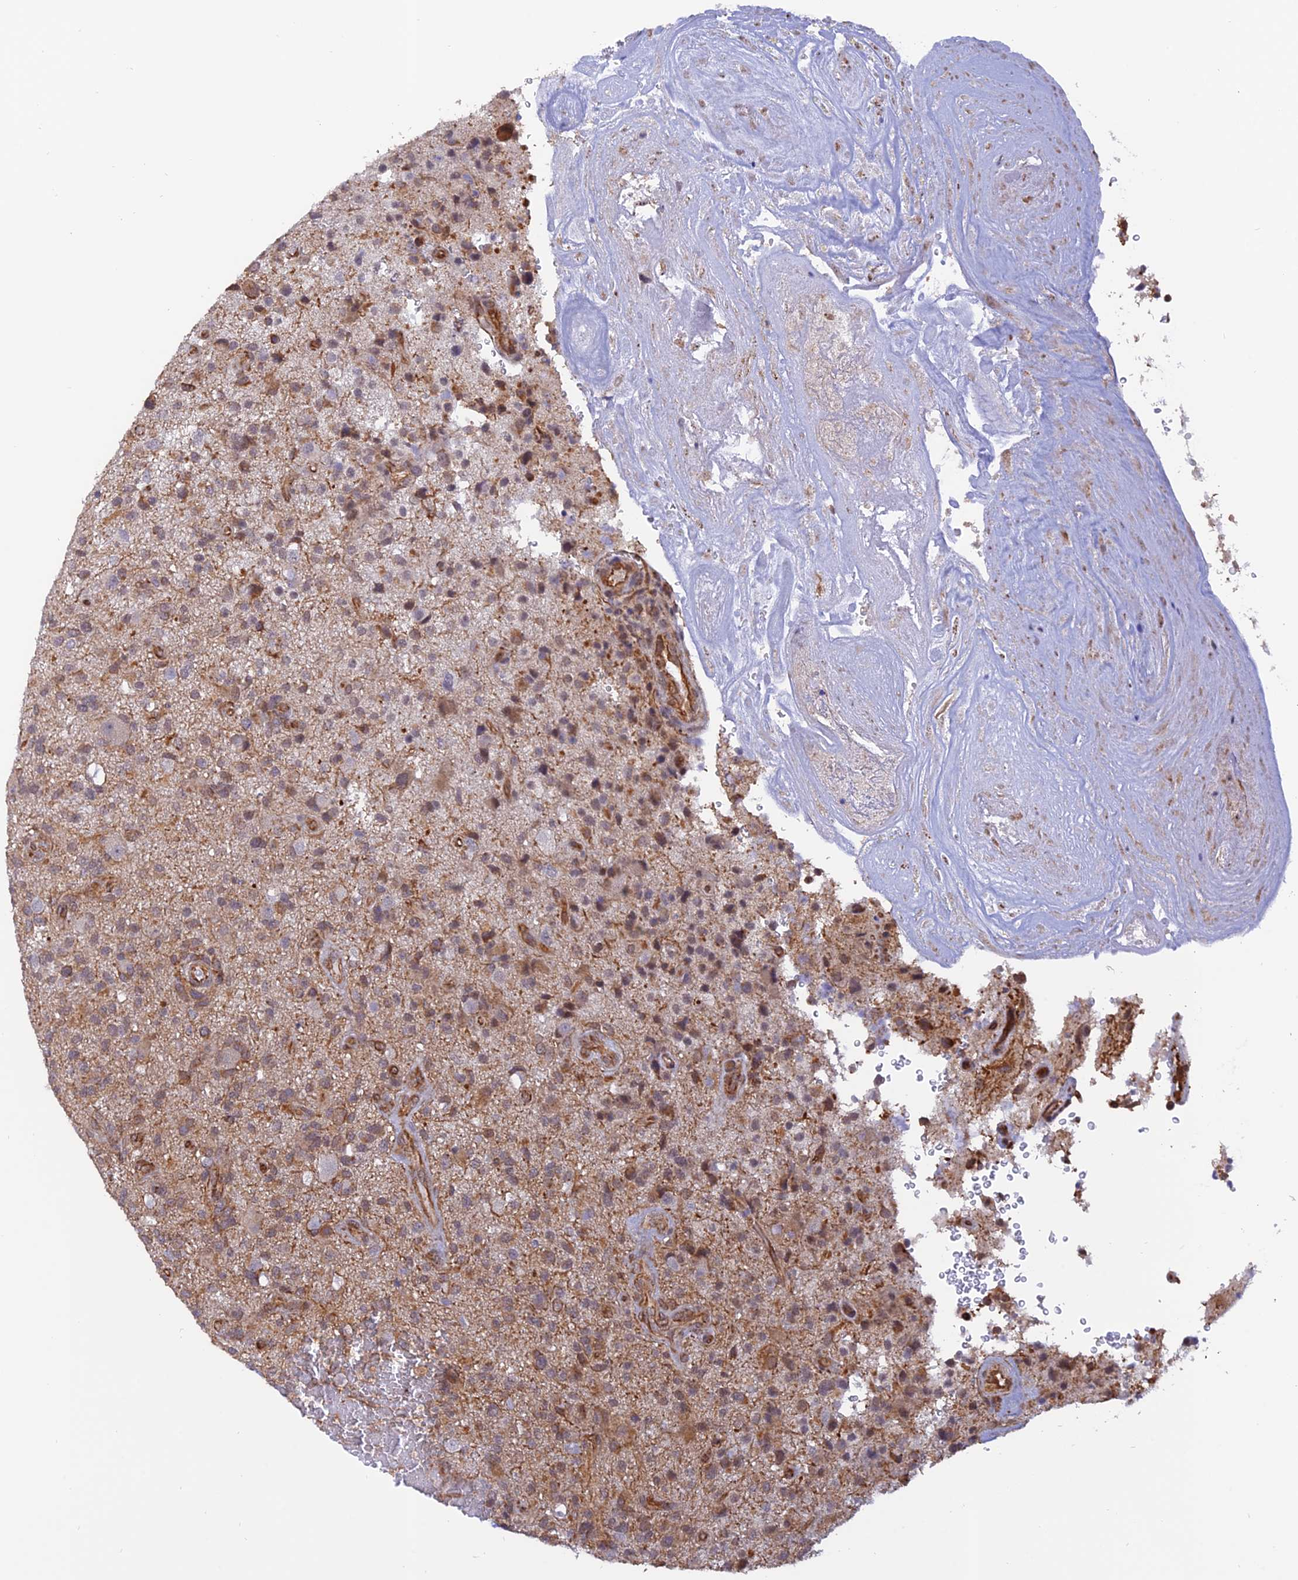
{"staining": {"intensity": "weak", "quantity": "25%-75%", "location": "cytoplasmic/membranous,nuclear"}, "tissue": "glioma", "cell_type": "Tumor cells", "image_type": "cancer", "snomed": [{"axis": "morphology", "description": "Glioma, malignant, High grade"}, {"axis": "topography", "description": "Brain"}], "caption": "Glioma stained for a protein (brown) shows weak cytoplasmic/membranous and nuclear positive staining in about 25%-75% of tumor cells.", "gene": "PAGR1", "patient": {"sex": "male", "age": 47}}